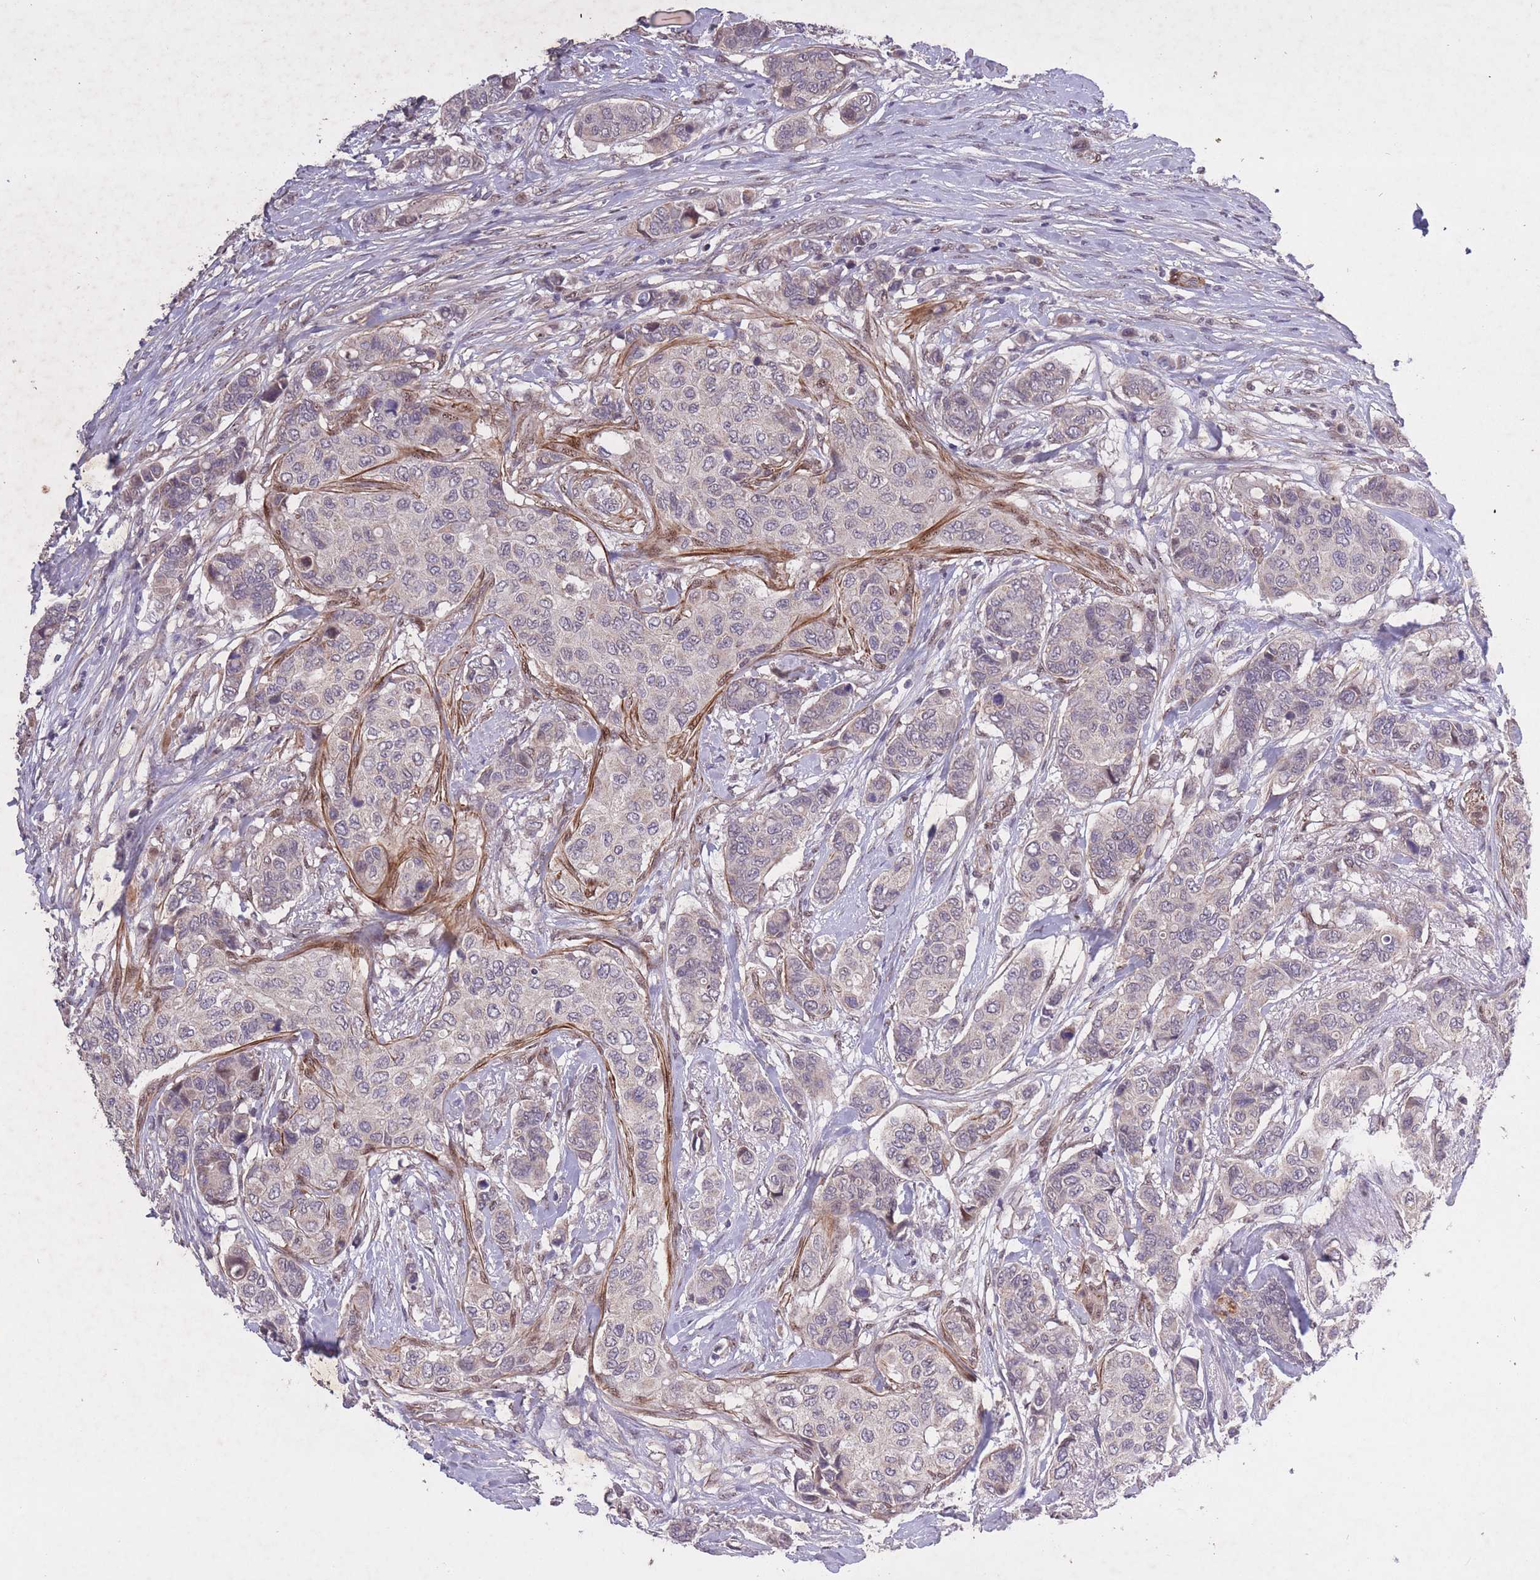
{"staining": {"intensity": "negative", "quantity": "none", "location": "none"}, "tissue": "breast cancer", "cell_type": "Tumor cells", "image_type": "cancer", "snomed": [{"axis": "morphology", "description": "Lobular carcinoma"}, {"axis": "topography", "description": "Breast"}], "caption": "DAB (3,3'-diaminobenzidine) immunohistochemical staining of human breast cancer (lobular carcinoma) shows no significant positivity in tumor cells.", "gene": "CBX6", "patient": {"sex": "female", "age": 51}}